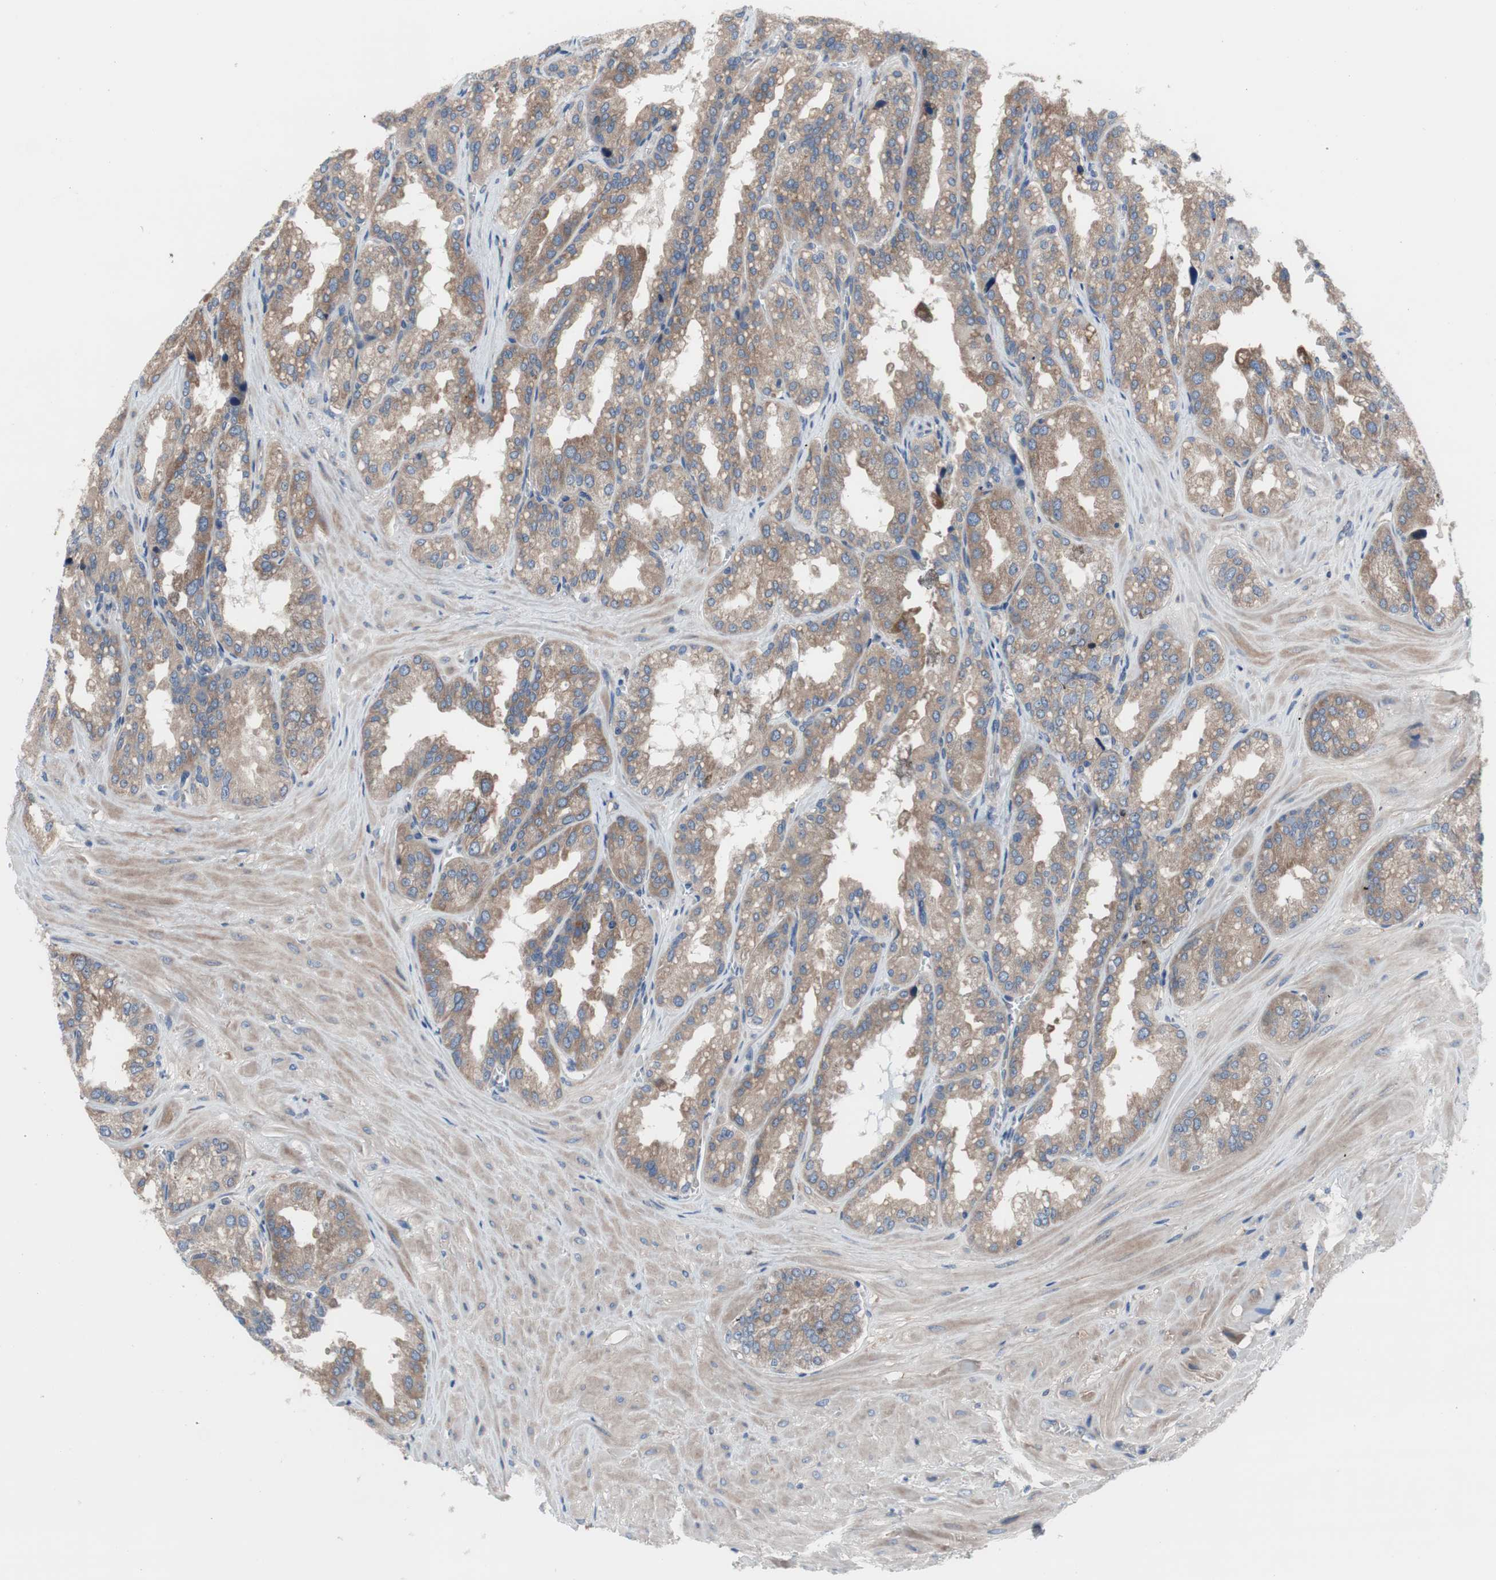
{"staining": {"intensity": "weak", "quantity": ">75%", "location": "cytoplasmic/membranous"}, "tissue": "seminal vesicle", "cell_type": "Glandular cells", "image_type": "normal", "snomed": [{"axis": "morphology", "description": "Normal tissue, NOS"}, {"axis": "topography", "description": "Prostate"}, {"axis": "topography", "description": "Seminal veicle"}], "caption": "Normal seminal vesicle reveals weak cytoplasmic/membranous expression in approximately >75% of glandular cells The protein of interest is shown in brown color, while the nuclei are stained blue..", "gene": "KANSL1", "patient": {"sex": "male", "age": 51}}